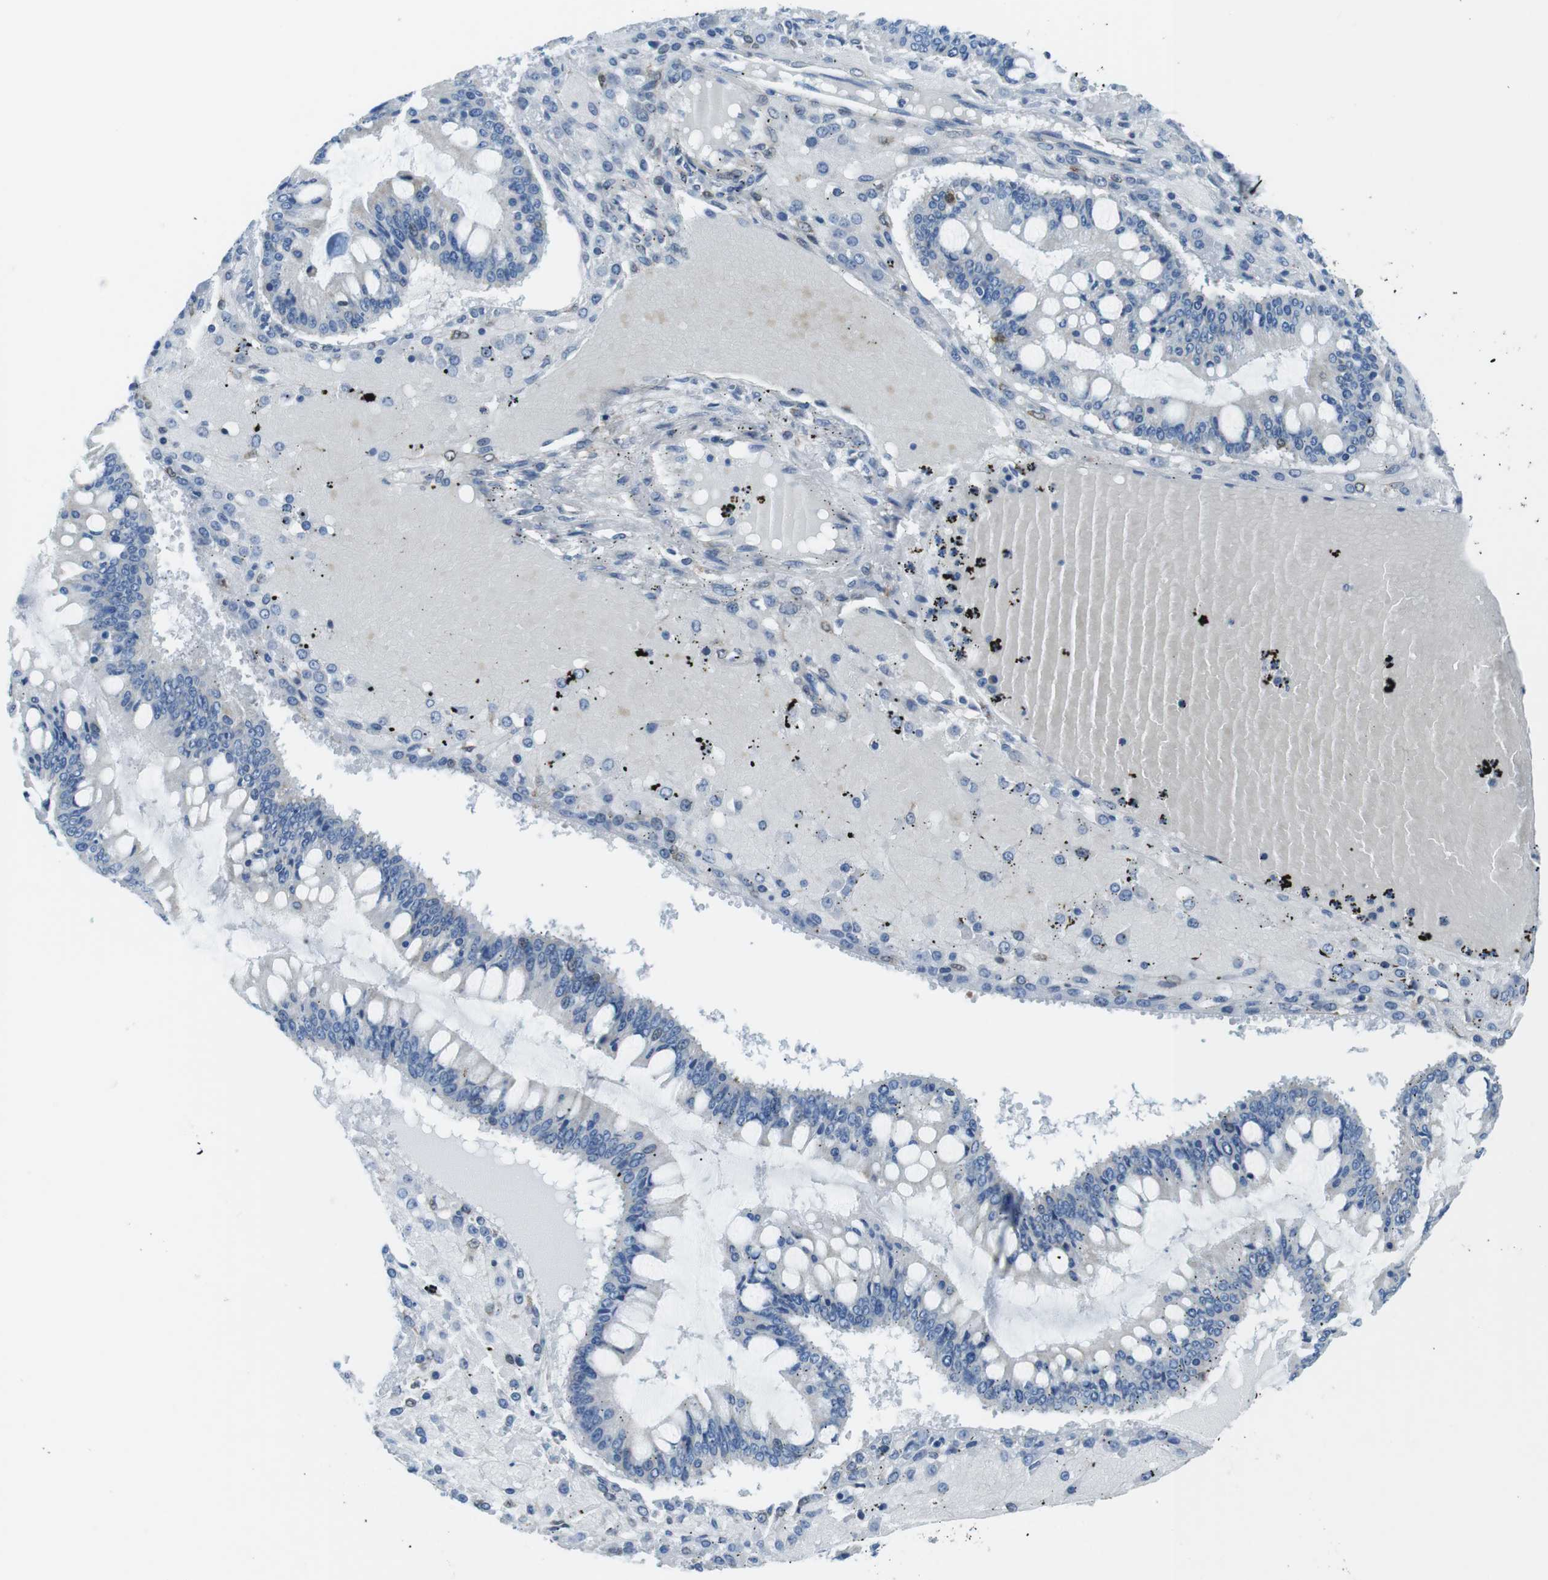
{"staining": {"intensity": "negative", "quantity": "none", "location": "none"}, "tissue": "ovarian cancer", "cell_type": "Tumor cells", "image_type": "cancer", "snomed": [{"axis": "morphology", "description": "Cystadenocarcinoma, mucinous, NOS"}, {"axis": "topography", "description": "Ovary"}], "caption": "There is no significant positivity in tumor cells of mucinous cystadenocarcinoma (ovarian).", "gene": "PHLDA1", "patient": {"sex": "female", "age": 73}}